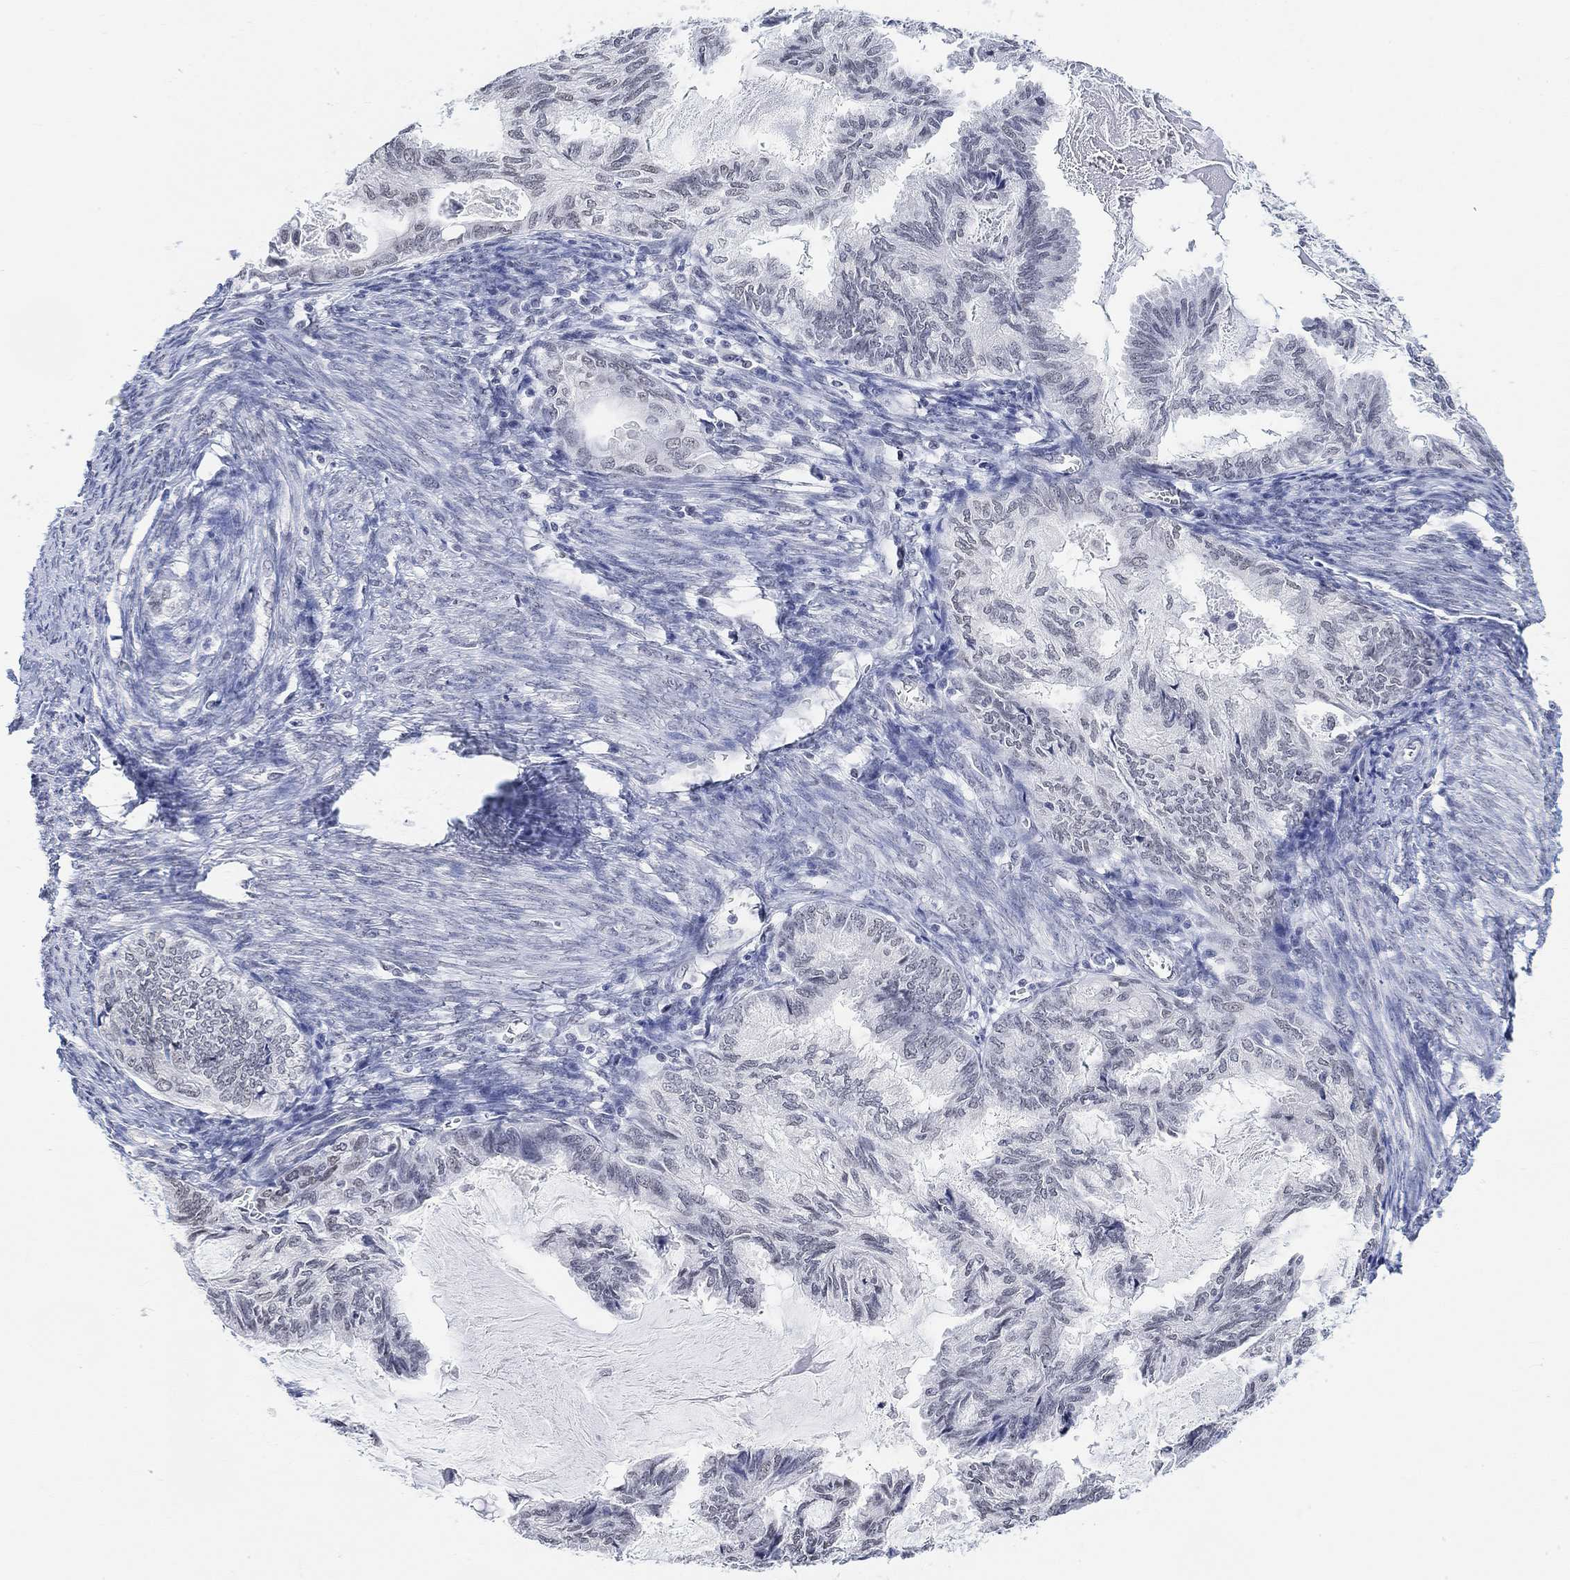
{"staining": {"intensity": "negative", "quantity": "none", "location": "none"}, "tissue": "endometrial cancer", "cell_type": "Tumor cells", "image_type": "cancer", "snomed": [{"axis": "morphology", "description": "Adenocarcinoma, NOS"}, {"axis": "topography", "description": "Endometrium"}], "caption": "Immunohistochemical staining of human adenocarcinoma (endometrial) demonstrates no significant positivity in tumor cells.", "gene": "PURG", "patient": {"sex": "female", "age": 86}}